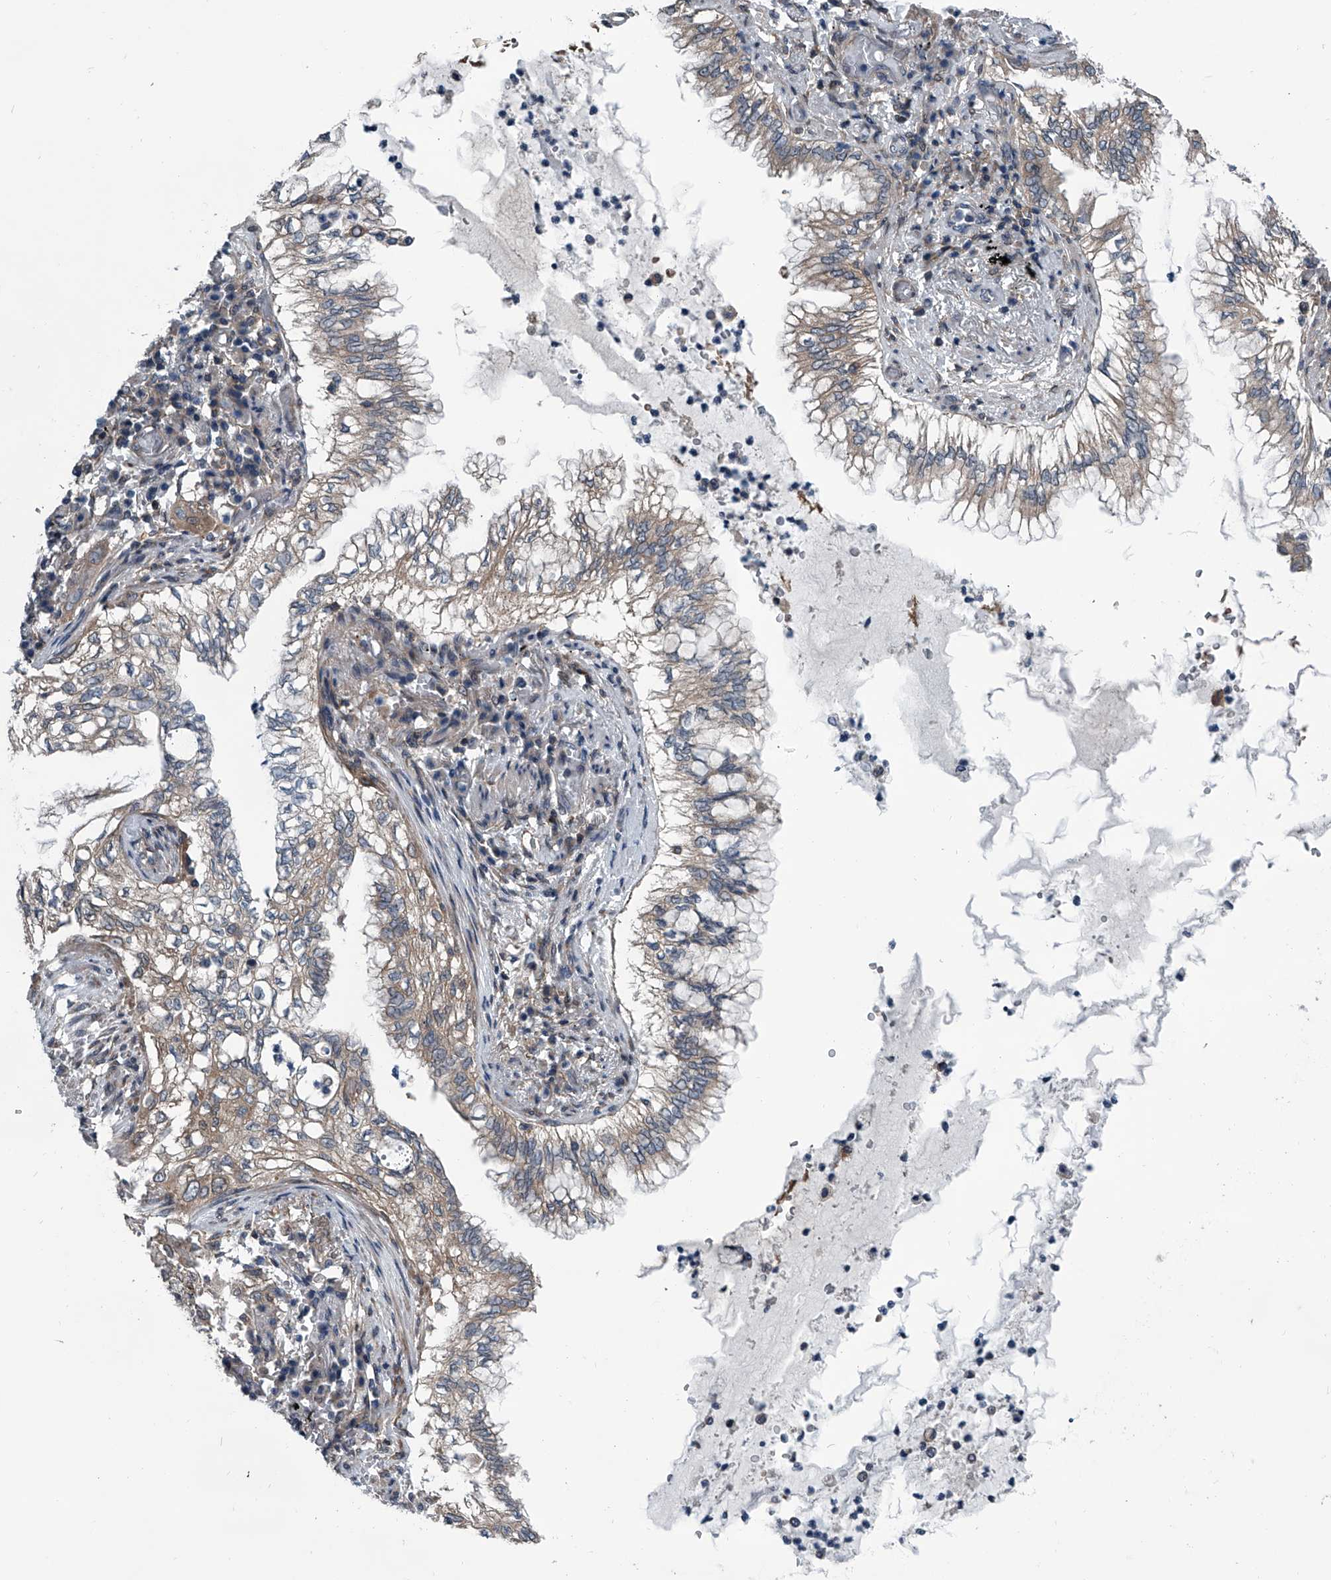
{"staining": {"intensity": "weak", "quantity": ">75%", "location": "cytoplasmic/membranous"}, "tissue": "lung cancer", "cell_type": "Tumor cells", "image_type": "cancer", "snomed": [{"axis": "morphology", "description": "Adenocarcinoma, NOS"}, {"axis": "topography", "description": "Lung"}], "caption": "Adenocarcinoma (lung) was stained to show a protein in brown. There is low levels of weak cytoplasmic/membranous staining in approximately >75% of tumor cells.", "gene": "PPP2R5D", "patient": {"sex": "female", "age": 70}}